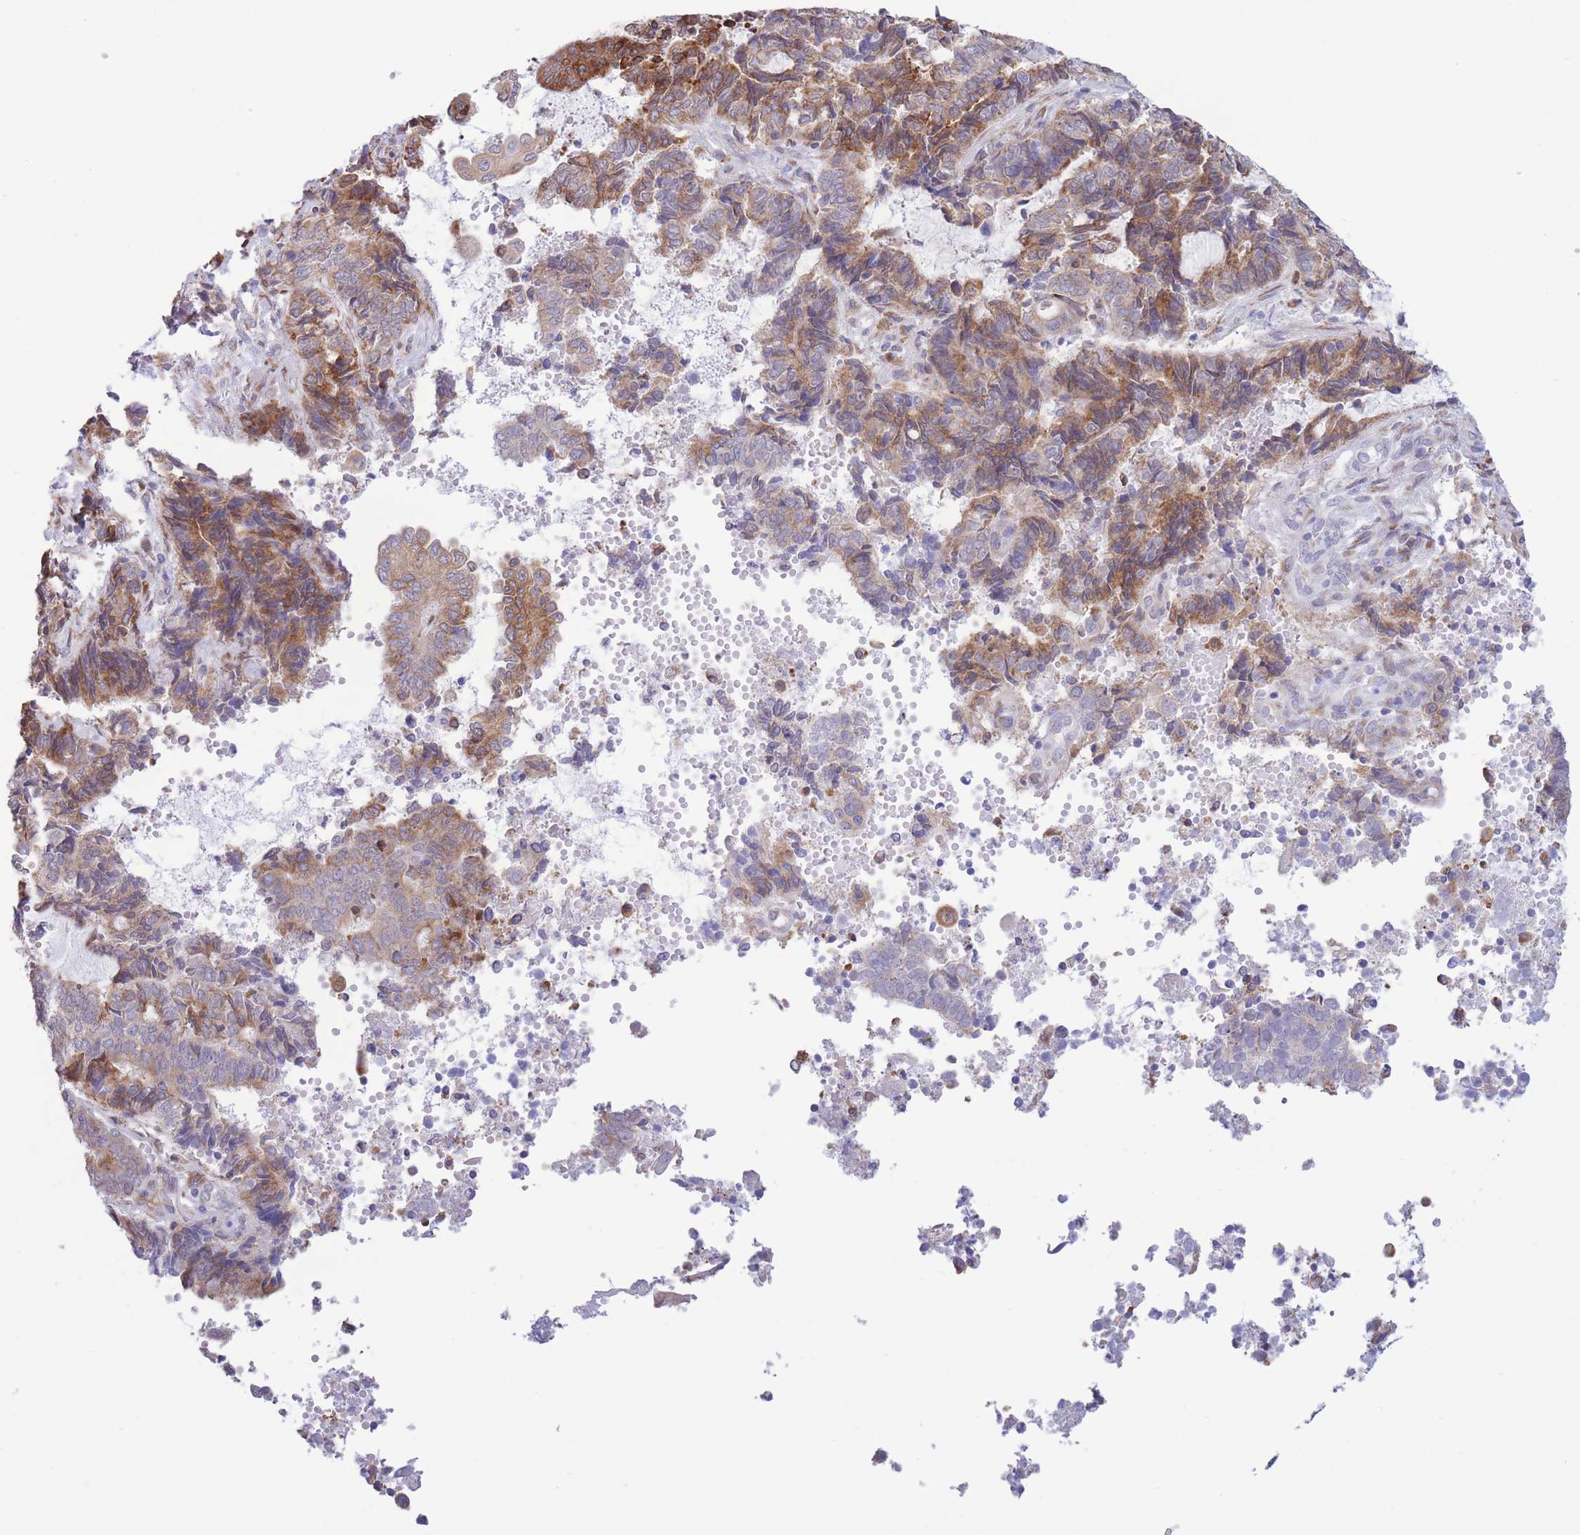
{"staining": {"intensity": "moderate", "quantity": ">75%", "location": "cytoplasmic/membranous"}, "tissue": "endometrial cancer", "cell_type": "Tumor cells", "image_type": "cancer", "snomed": [{"axis": "morphology", "description": "Adenocarcinoma, NOS"}, {"axis": "topography", "description": "Uterus"}, {"axis": "topography", "description": "Endometrium"}], "caption": "A brown stain labels moderate cytoplasmic/membranous positivity of a protein in adenocarcinoma (endometrial) tumor cells. (DAB IHC with brightfield microscopy, high magnification).", "gene": "MYDGF", "patient": {"sex": "female", "age": 70}}